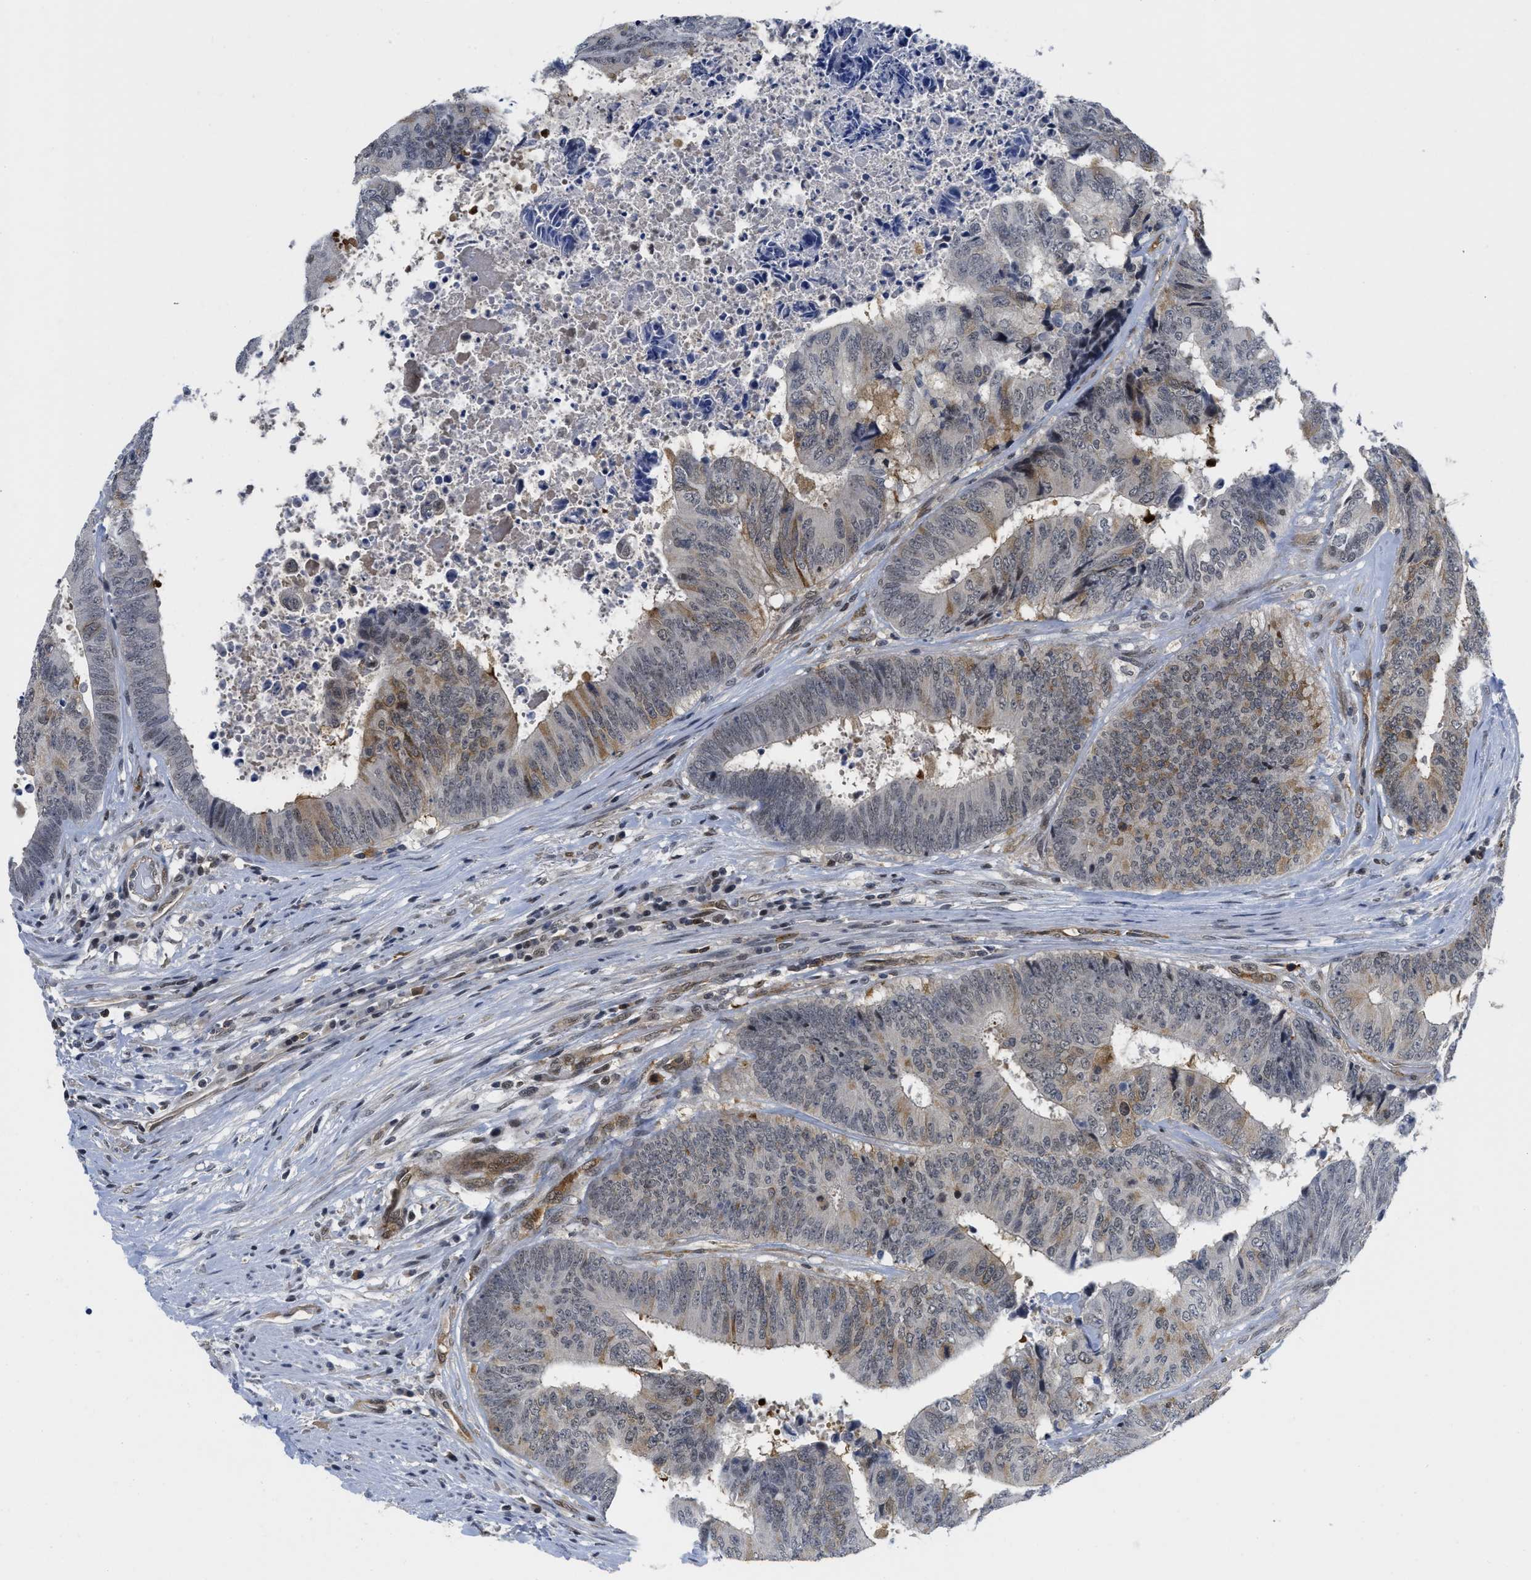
{"staining": {"intensity": "moderate", "quantity": "25%-75%", "location": "cytoplasmic/membranous"}, "tissue": "colorectal cancer", "cell_type": "Tumor cells", "image_type": "cancer", "snomed": [{"axis": "morphology", "description": "Adenocarcinoma, NOS"}, {"axis": "topography", "description": "Rectum"}], "caption": "Tumor cells display medium levels of moderate cytoplasmic/membranous staining in about 25%-75% of cells in colorectal adenocarcinoma.", "gene": "HIF1A", "patient": {"sex": "male", "age": 72}}